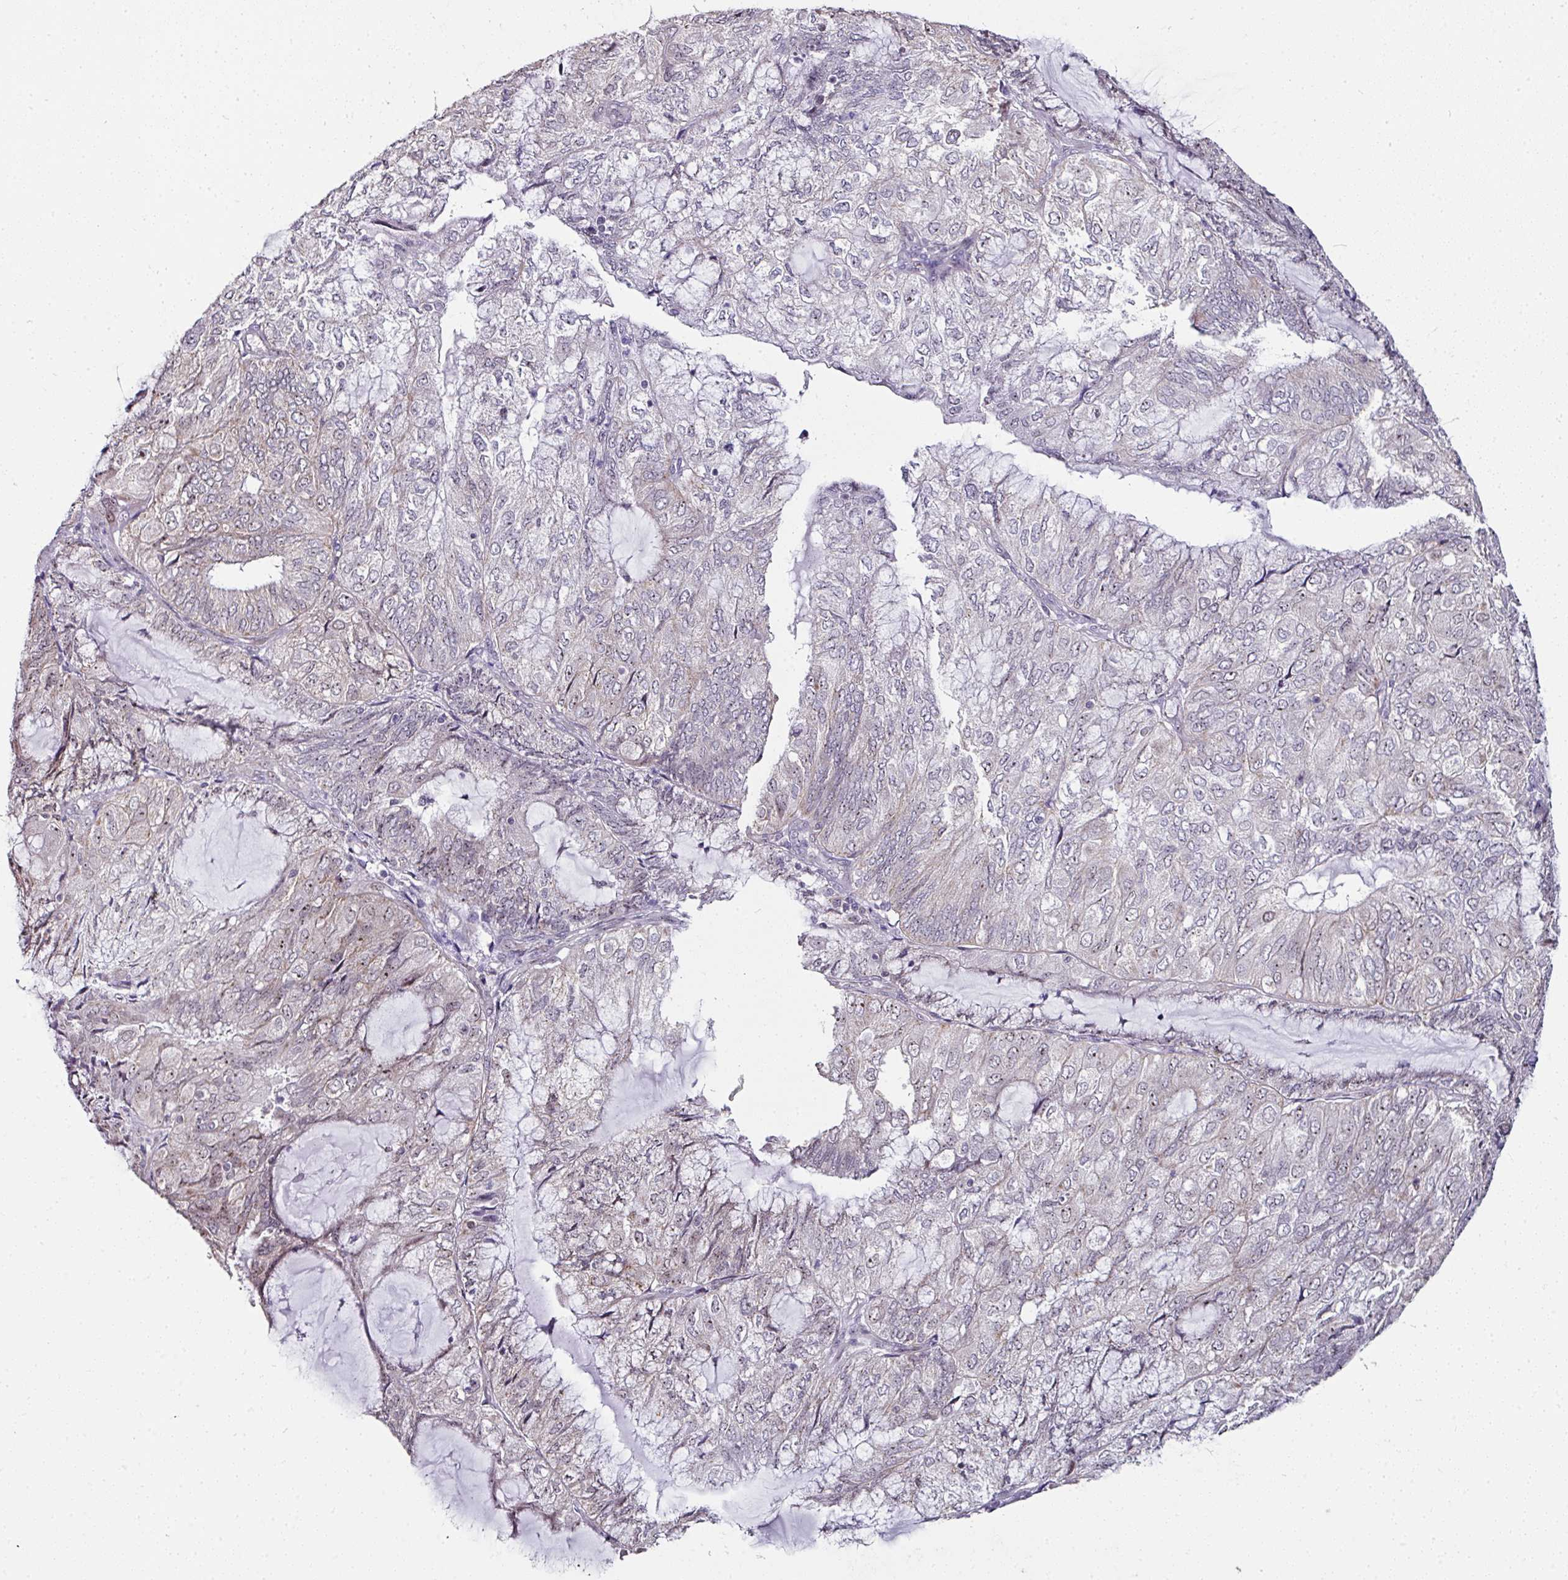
{"staining": {"intensity": "moderate", "quantity": "<25%", "location": "cytoplasmic/membranous,nuclear"}, "tissue": "endometrial cancer", "cell_type": "Tumor cells", "image_type": "cancer", "snomed": [{"axis": "morphology", "description": "Adenocarcinoma, NOS"}, {"axis": "topography", "description": "Endometrium"}], "caption": "Immunohistochemistry (IHC) staining of endometrial adenocarcinoma, which shows low levels of moderate cytoplasmic/membranous and nuclear staining in about <25% of tumor cells indicating moderate cytoplasmic/membranous and nuclear protein staining. The staining was performed using DAB (3,3'-diaminobenzidine) (brown) for protein detection and nuclei were counterstained in hematoxylin (blue).", "gene": "NACC2", "patient": {"sex": "female", "age": 81}}